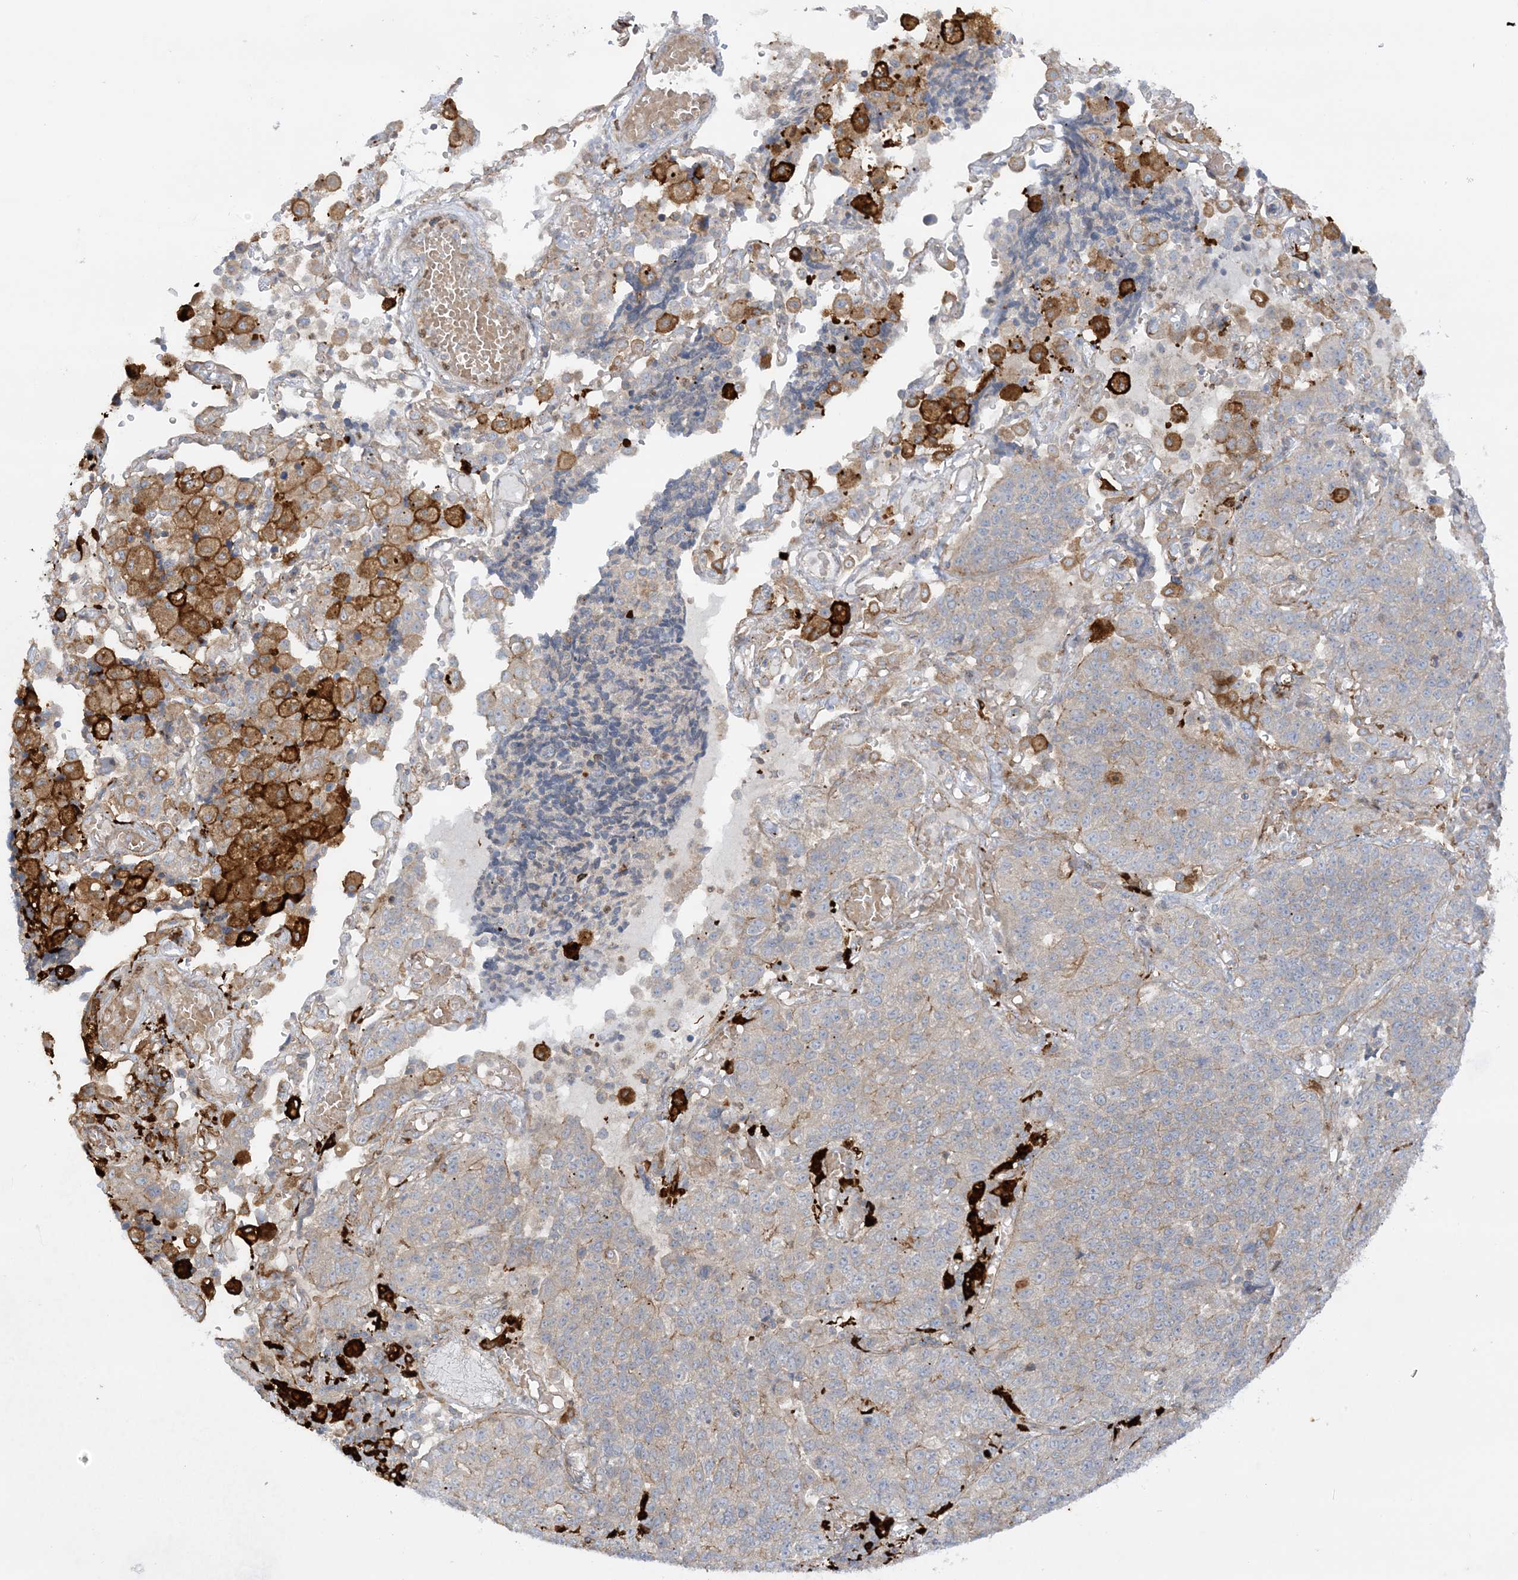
{"staining": {"intensity": "weak", "quantity": "<25%", "location": "cytoplasmic/membranous"}, "tissue": "lung cancer", "cell_type": "Tumor cells", "image_type": "cancer", "snomed": [{"axis": "morphology", "description": "Adenocarcinoma, NOS"}, {"axis": "topography", "description": "Lung"}], "caption": "Human lung cancer (adenocarcinoma) stained for a protein using IHC reveals no positivity in tumor cells.", "gene": "ICMT", "patient": {"sex": "male", "age": 49}}